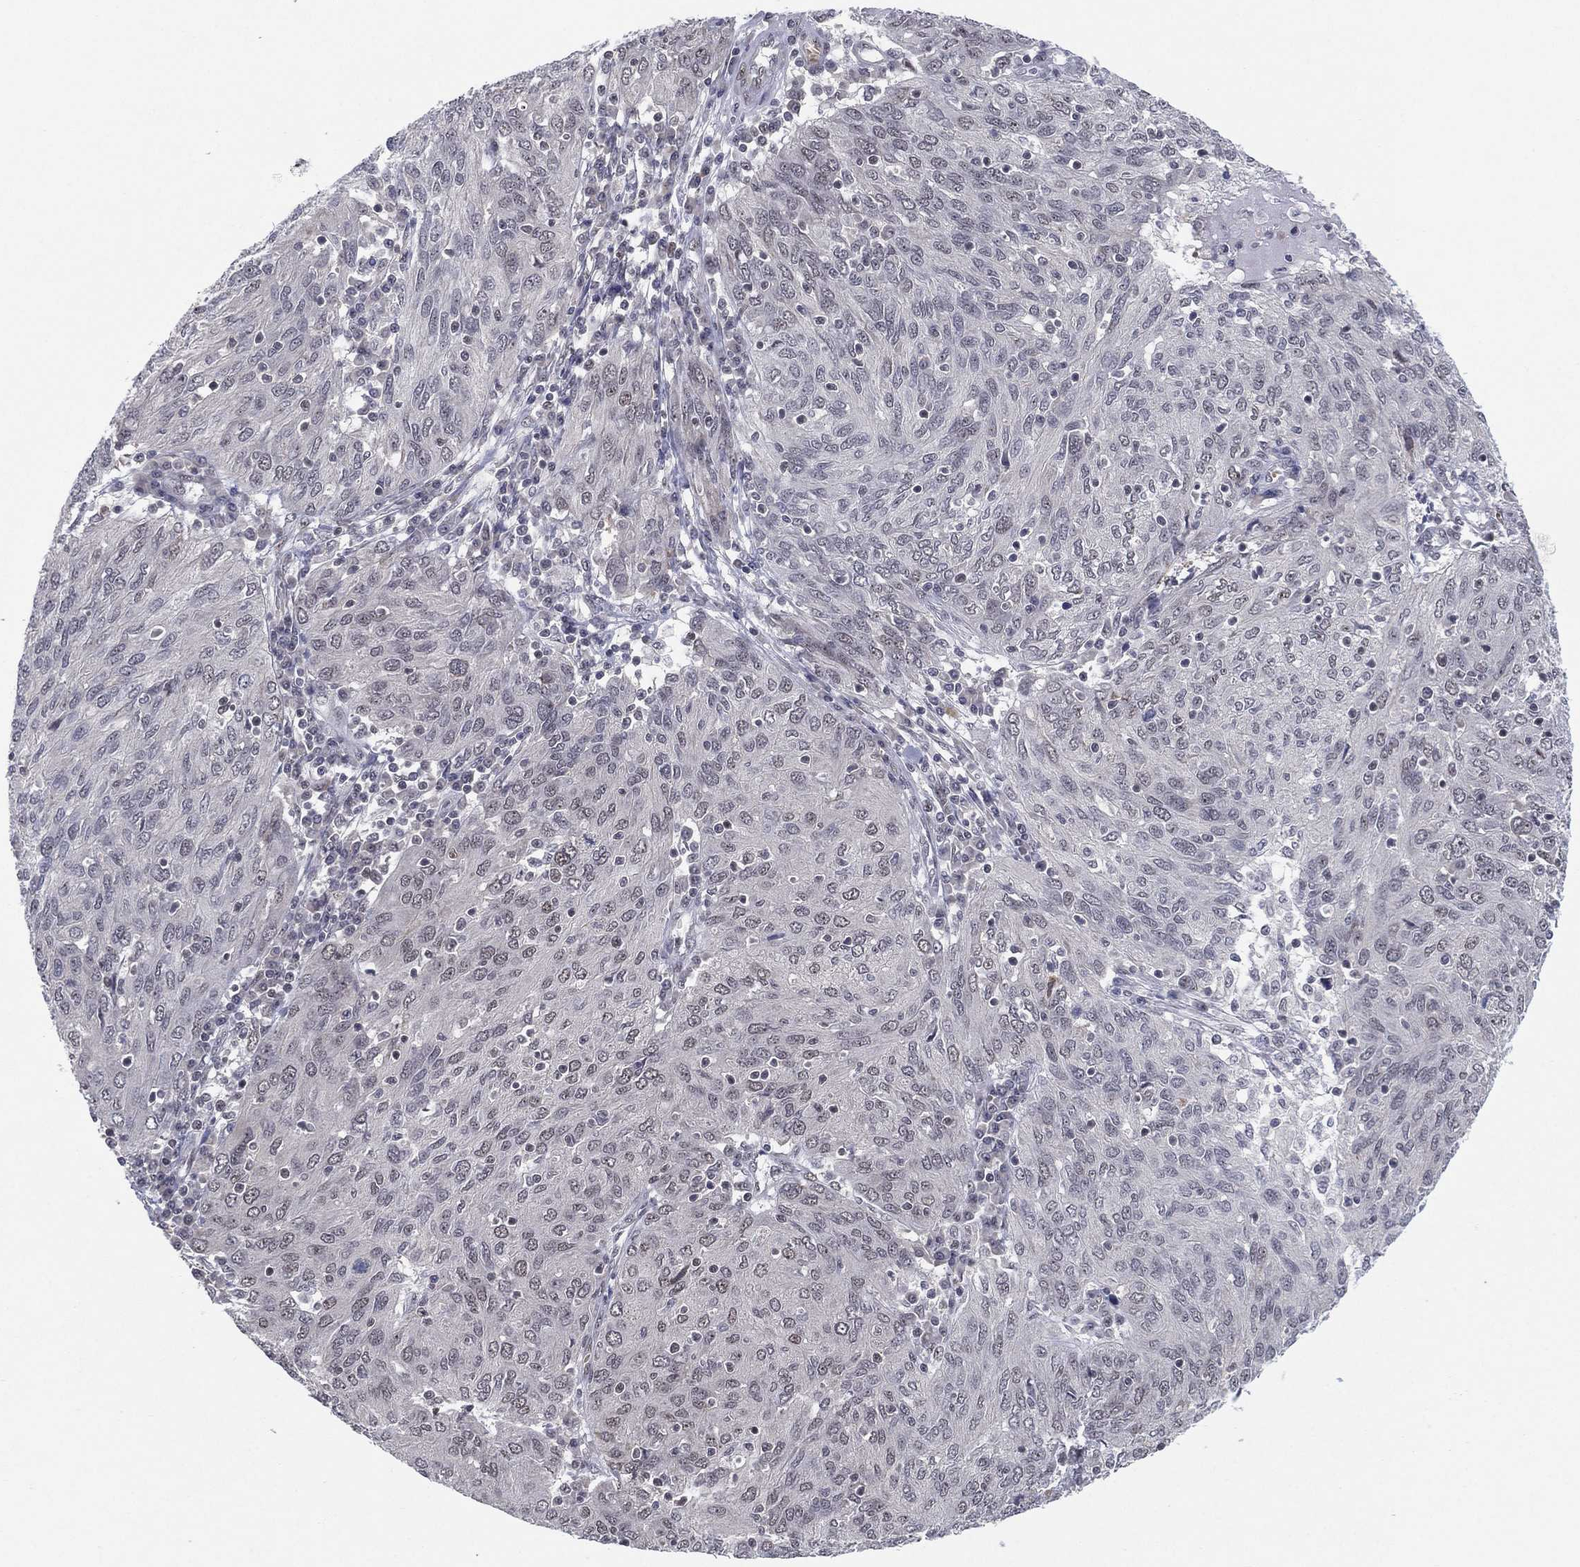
{"staining": {"intensity": "negative", "quantity": "none", "location": "none"}, "tissue": "ovarian cancer", "cell_type": "Tumor cells", "image_type": "cancer", "snomed": [{"axis": "morphology", "description": "Carcinoma, endometroid"}, {"axis": "topography", "description": "Ovary"}], "caption": "There is no significant staining in tumor cells of ovarian cancer. (DAB (3,3'-diaminobenzidine) immunohistochemistry, high magnification).", "gene": "DGCR8", "patient": {"sex": "female", "age": 50}}